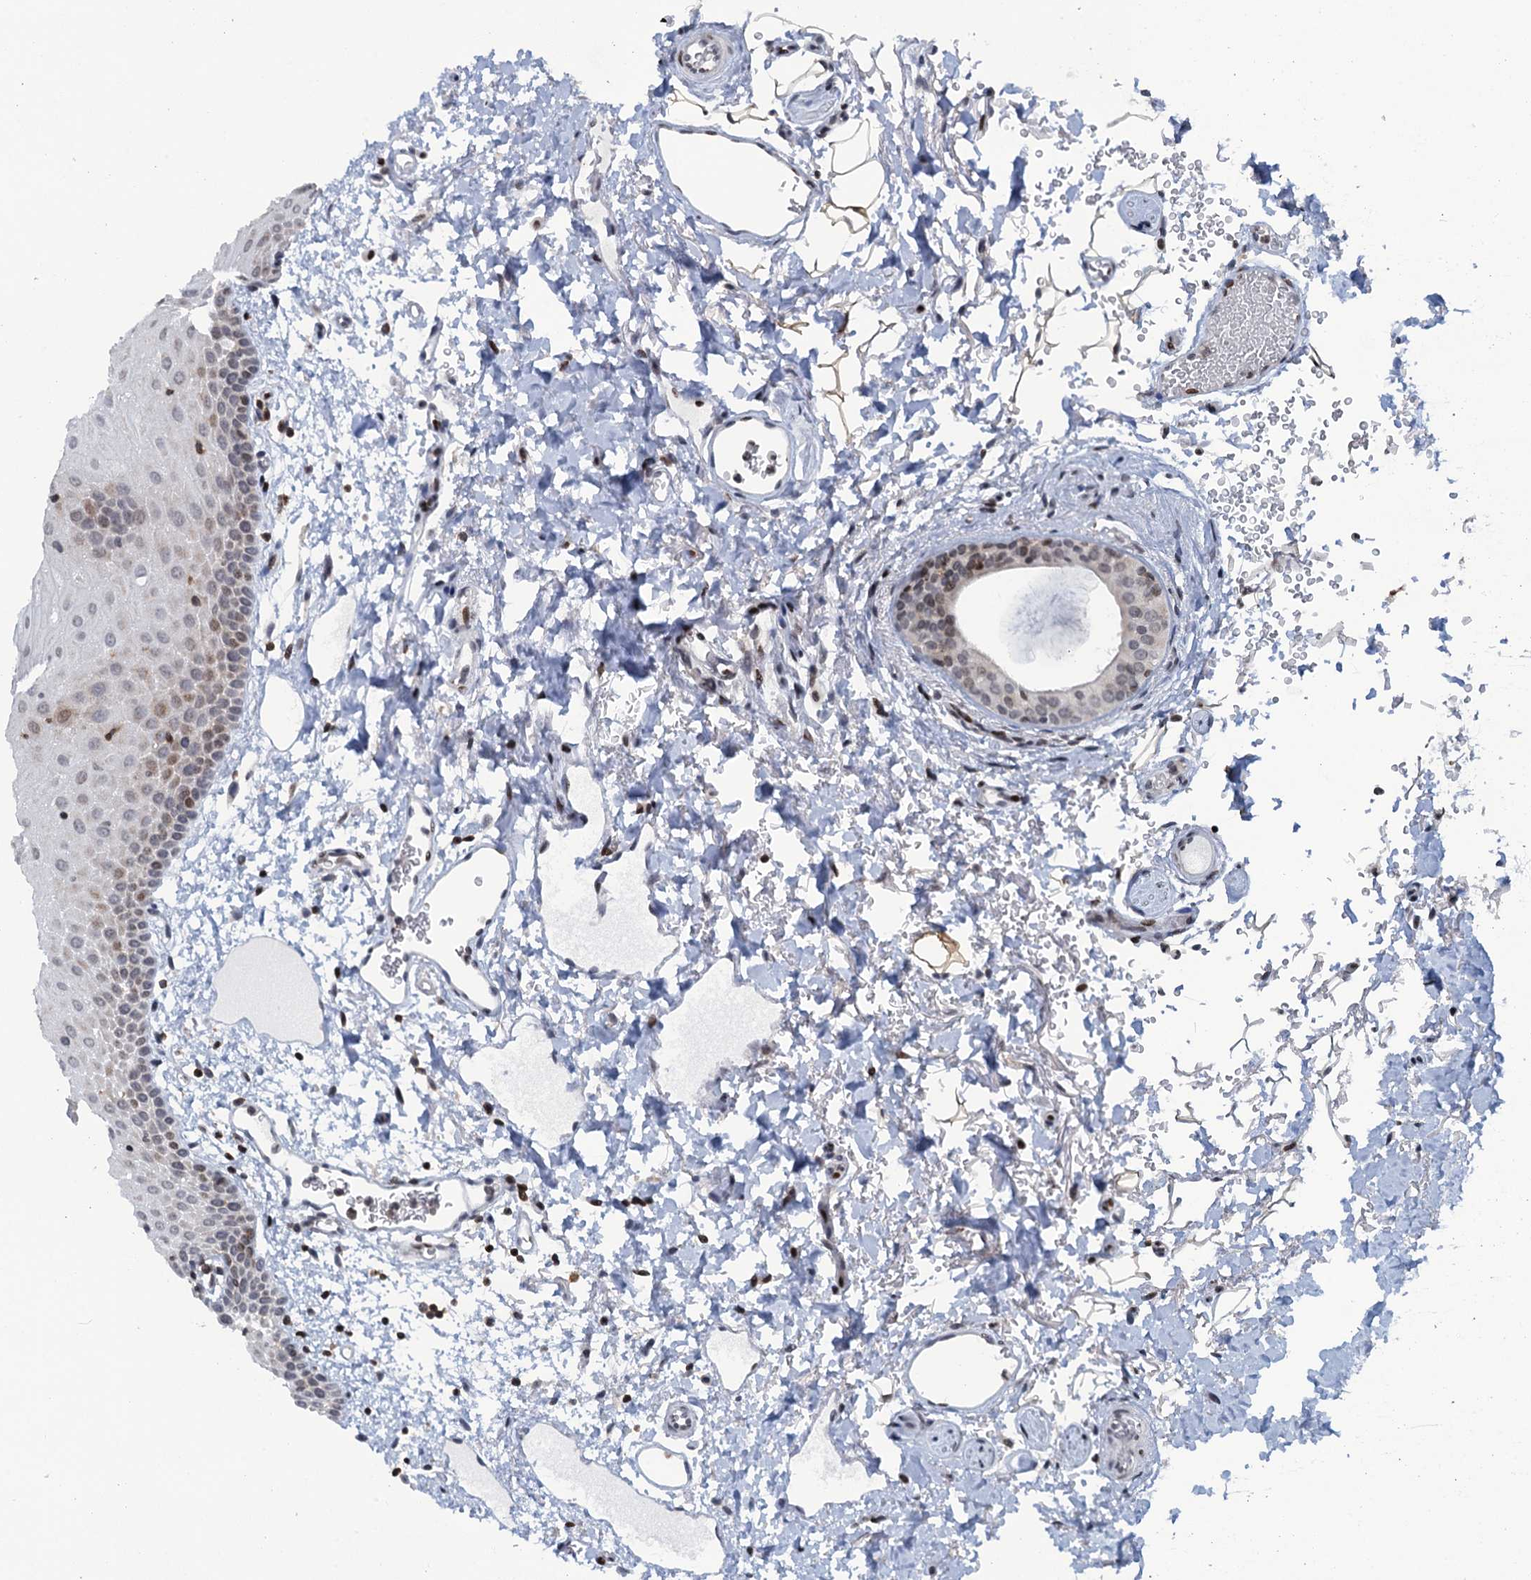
{"staining": {"intensity": "weak", "quantity": "<25%", "location": "cytoplasmic/membranous"}, "tissue": "oral mucosa", "cell_type": "Squamous epithelial cells", "image_type": "normal", "snomed": [{"axis": "morphology", "description": "Normal tissue, NOS"}, {"axis": "topography", "description": "Oral tissue"}], "caption": "This is an immunohistochemistry (IHC) micrograph of unremarkable oral mucosa. There is no expression in squamous epithelial cells.", "gene": "FYB1", "patient": {"sex": "female", "age": 70}}